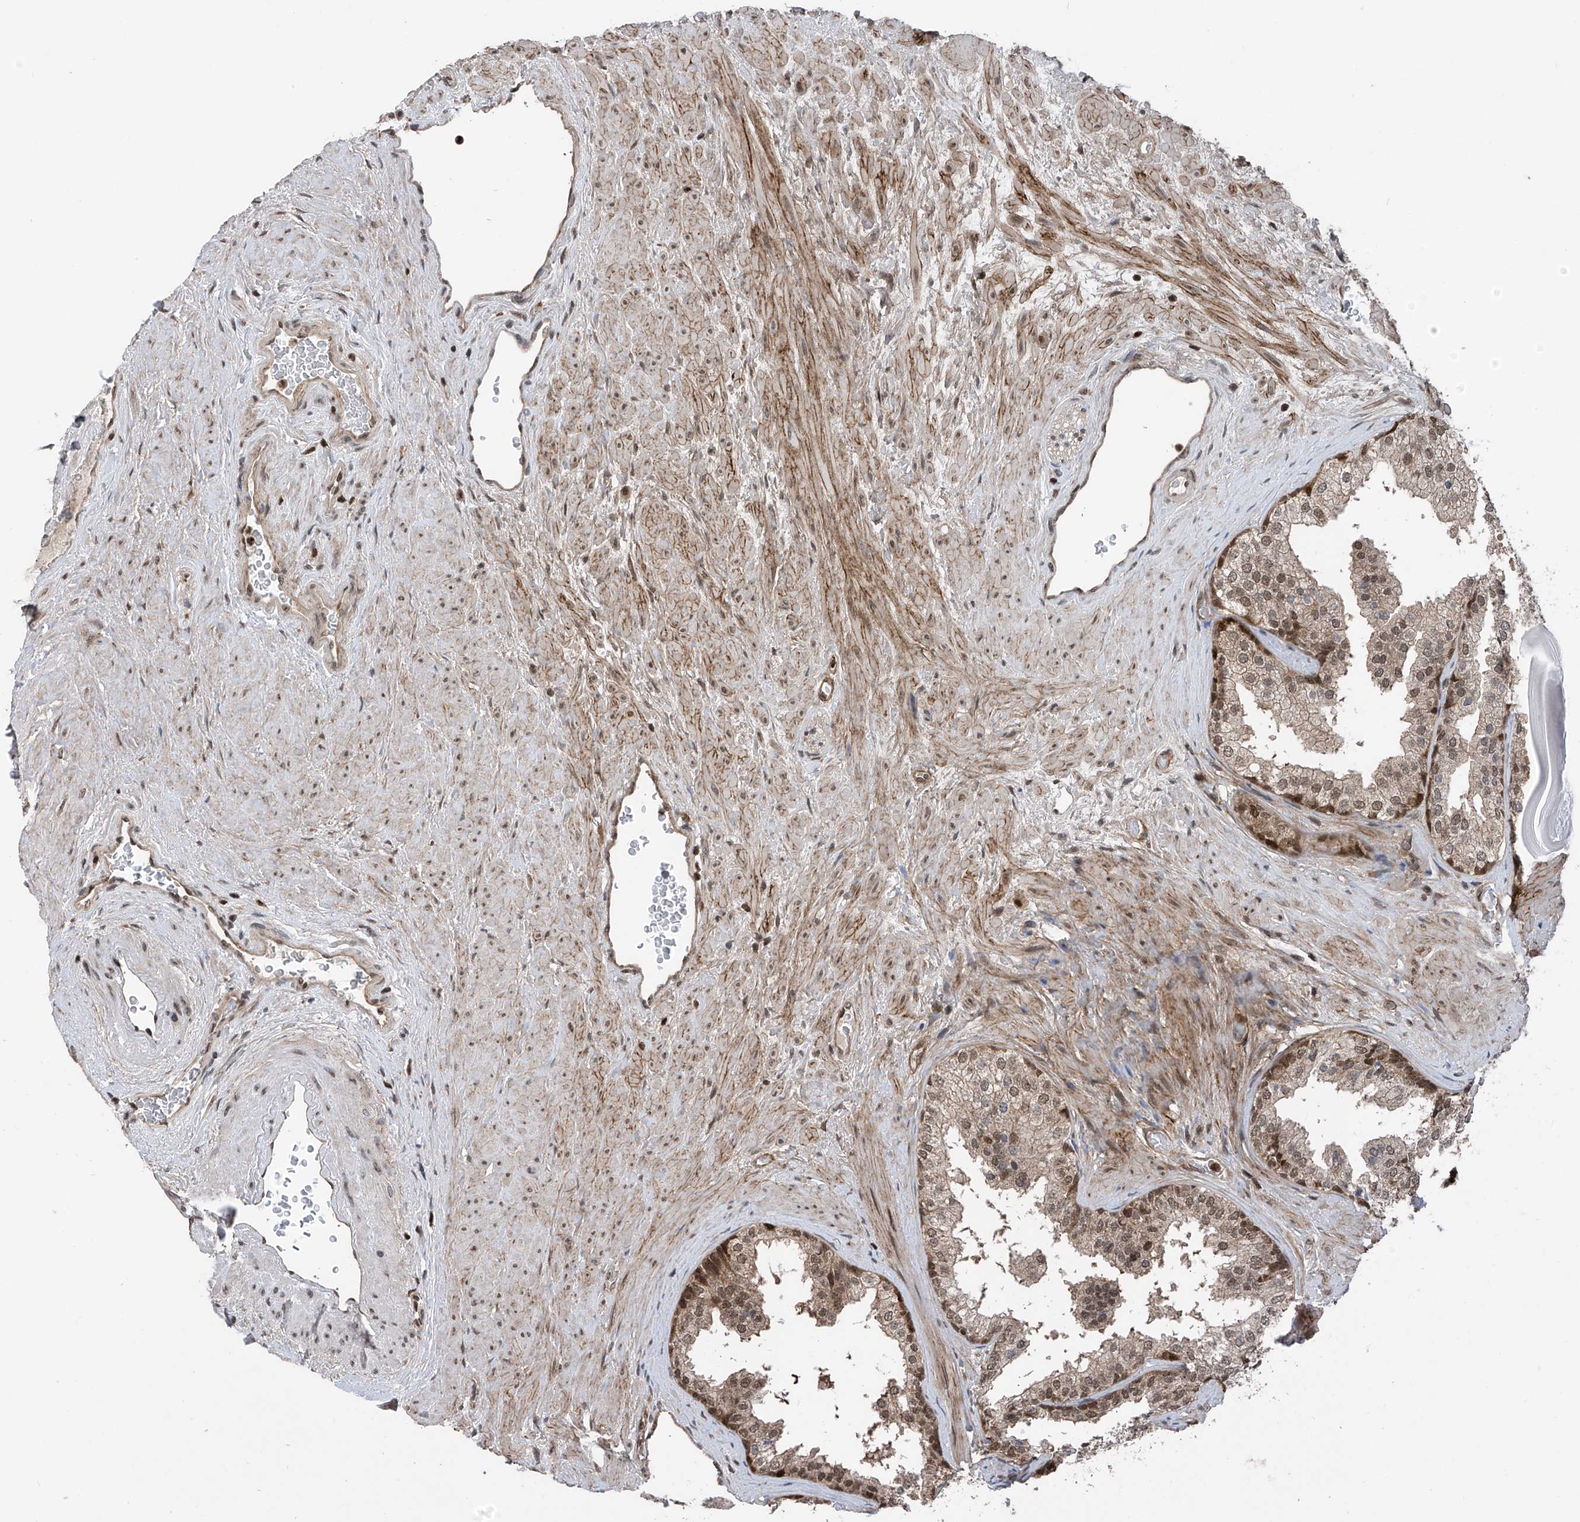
{"staining": {"intensity": "moderate", "quantity": "25%-75%", "location": "cytoplasmic/membranous,nuclear"}, "tissue": "prostate", "cell_type": "Glandular cells", "image_type": "normal", "snomed": [{"axis": "morphology", "description": "Normal tissue, NOS"}, {"axis": "topography", "description": "Prostate"}], "caption": "This image reveals immunohistochemistry (IHC) staining of benign human prostate, with medium moderate cytoplasmic/membranous,nuclear staining in about 25%-75% of glandular cells.", "gene": "DNAJC9", "patient": {"sex": "male", "age": 48}}